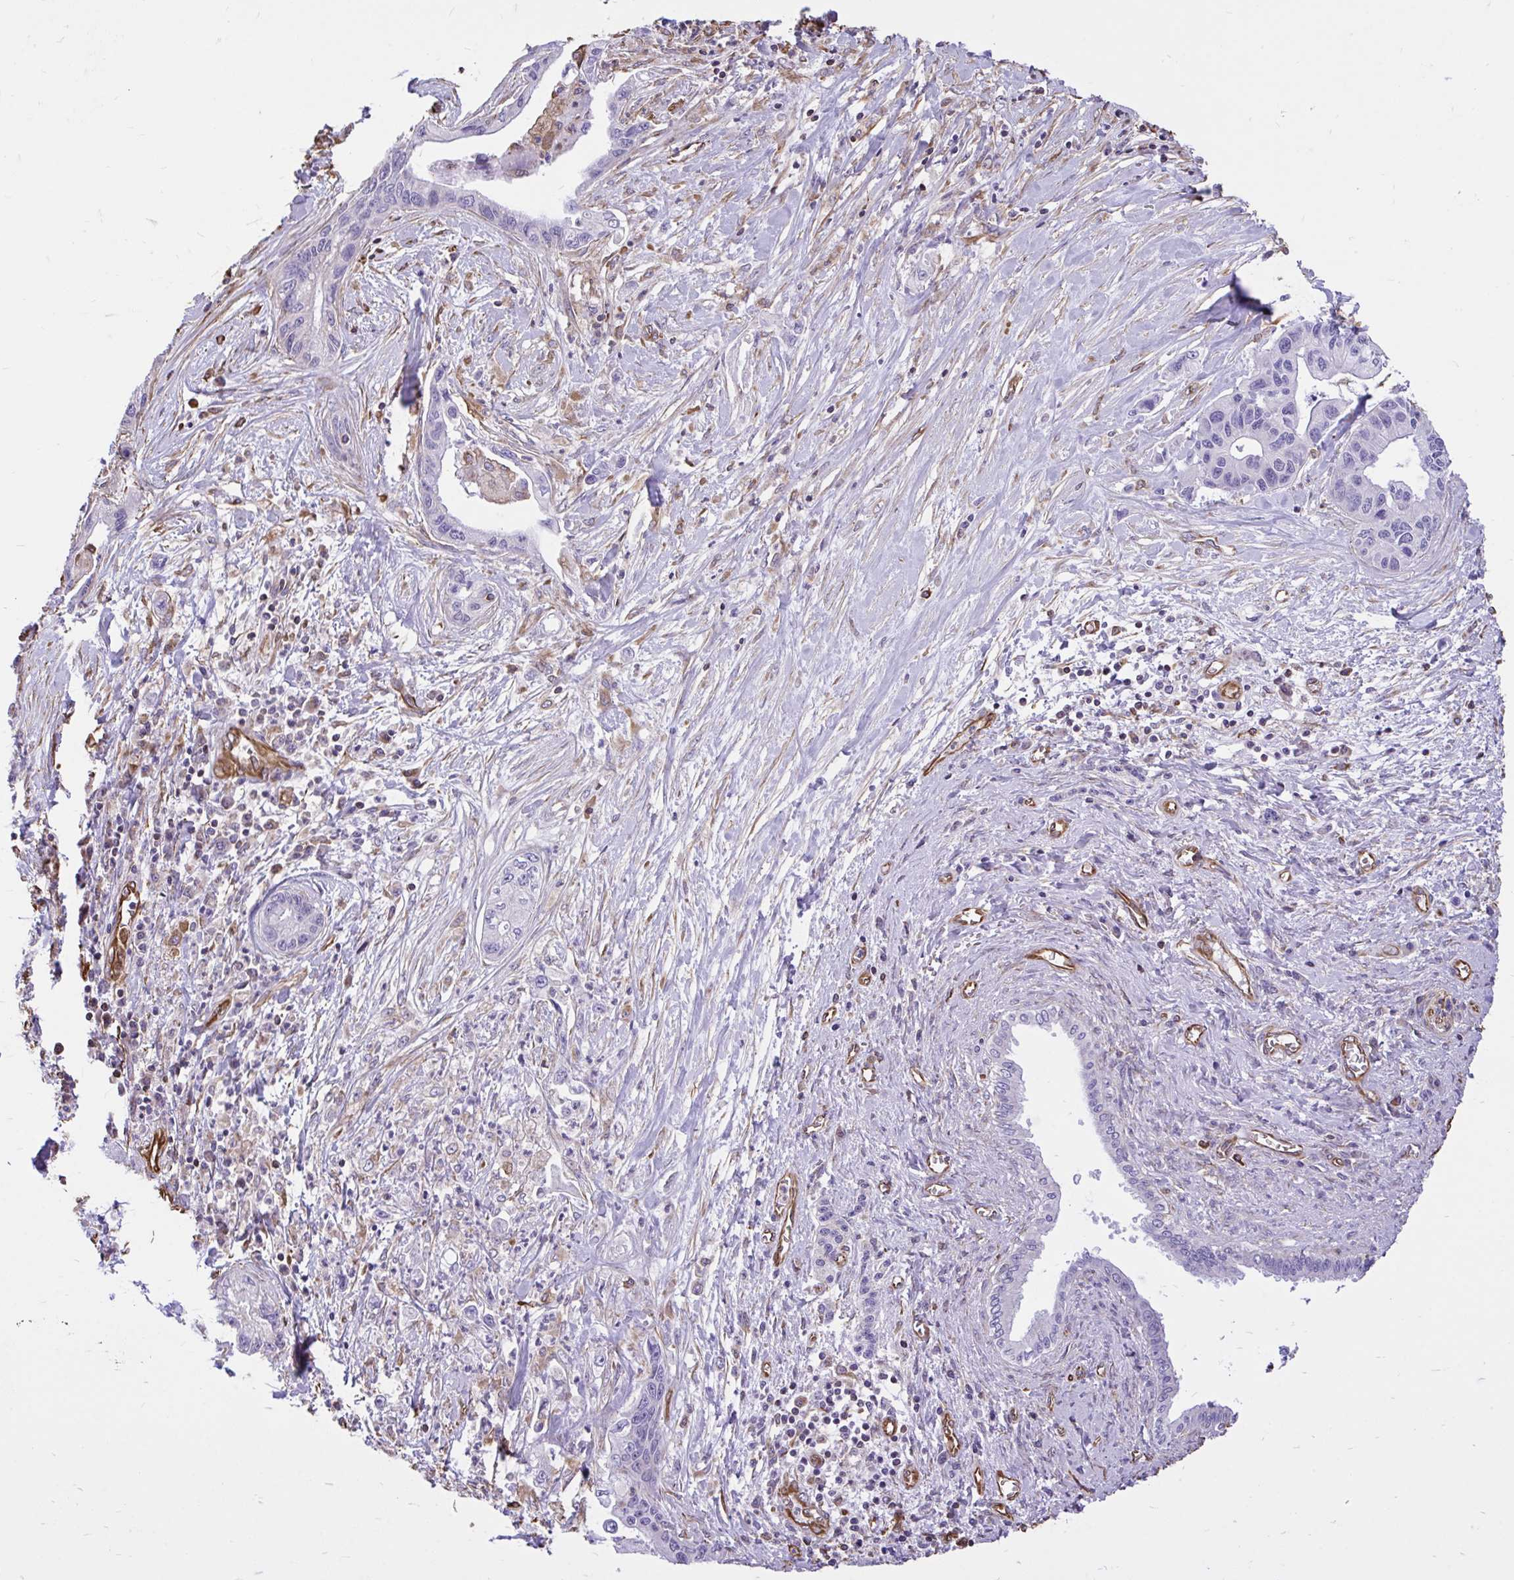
{"staining": {"intensity": "negative", "quantity": "none", "location": "none"}, "tissue": "pancreatic cancer", "cell_type": "Tumor cells", "image_type": "cancer", "snomed": [{"axis": "morphology", "description": "Adenocarcinoma, NOS"}, {"axis": "topography", "description": "Pancreas"}], "caption": "A high-resolution micrograph shows immunohistochemistry staining of pancreatic adenocarcinoma, which shows no significant staining in tumor cells.", "gene": "RNF103", "patient": {"sex": "male", "age": 61}}